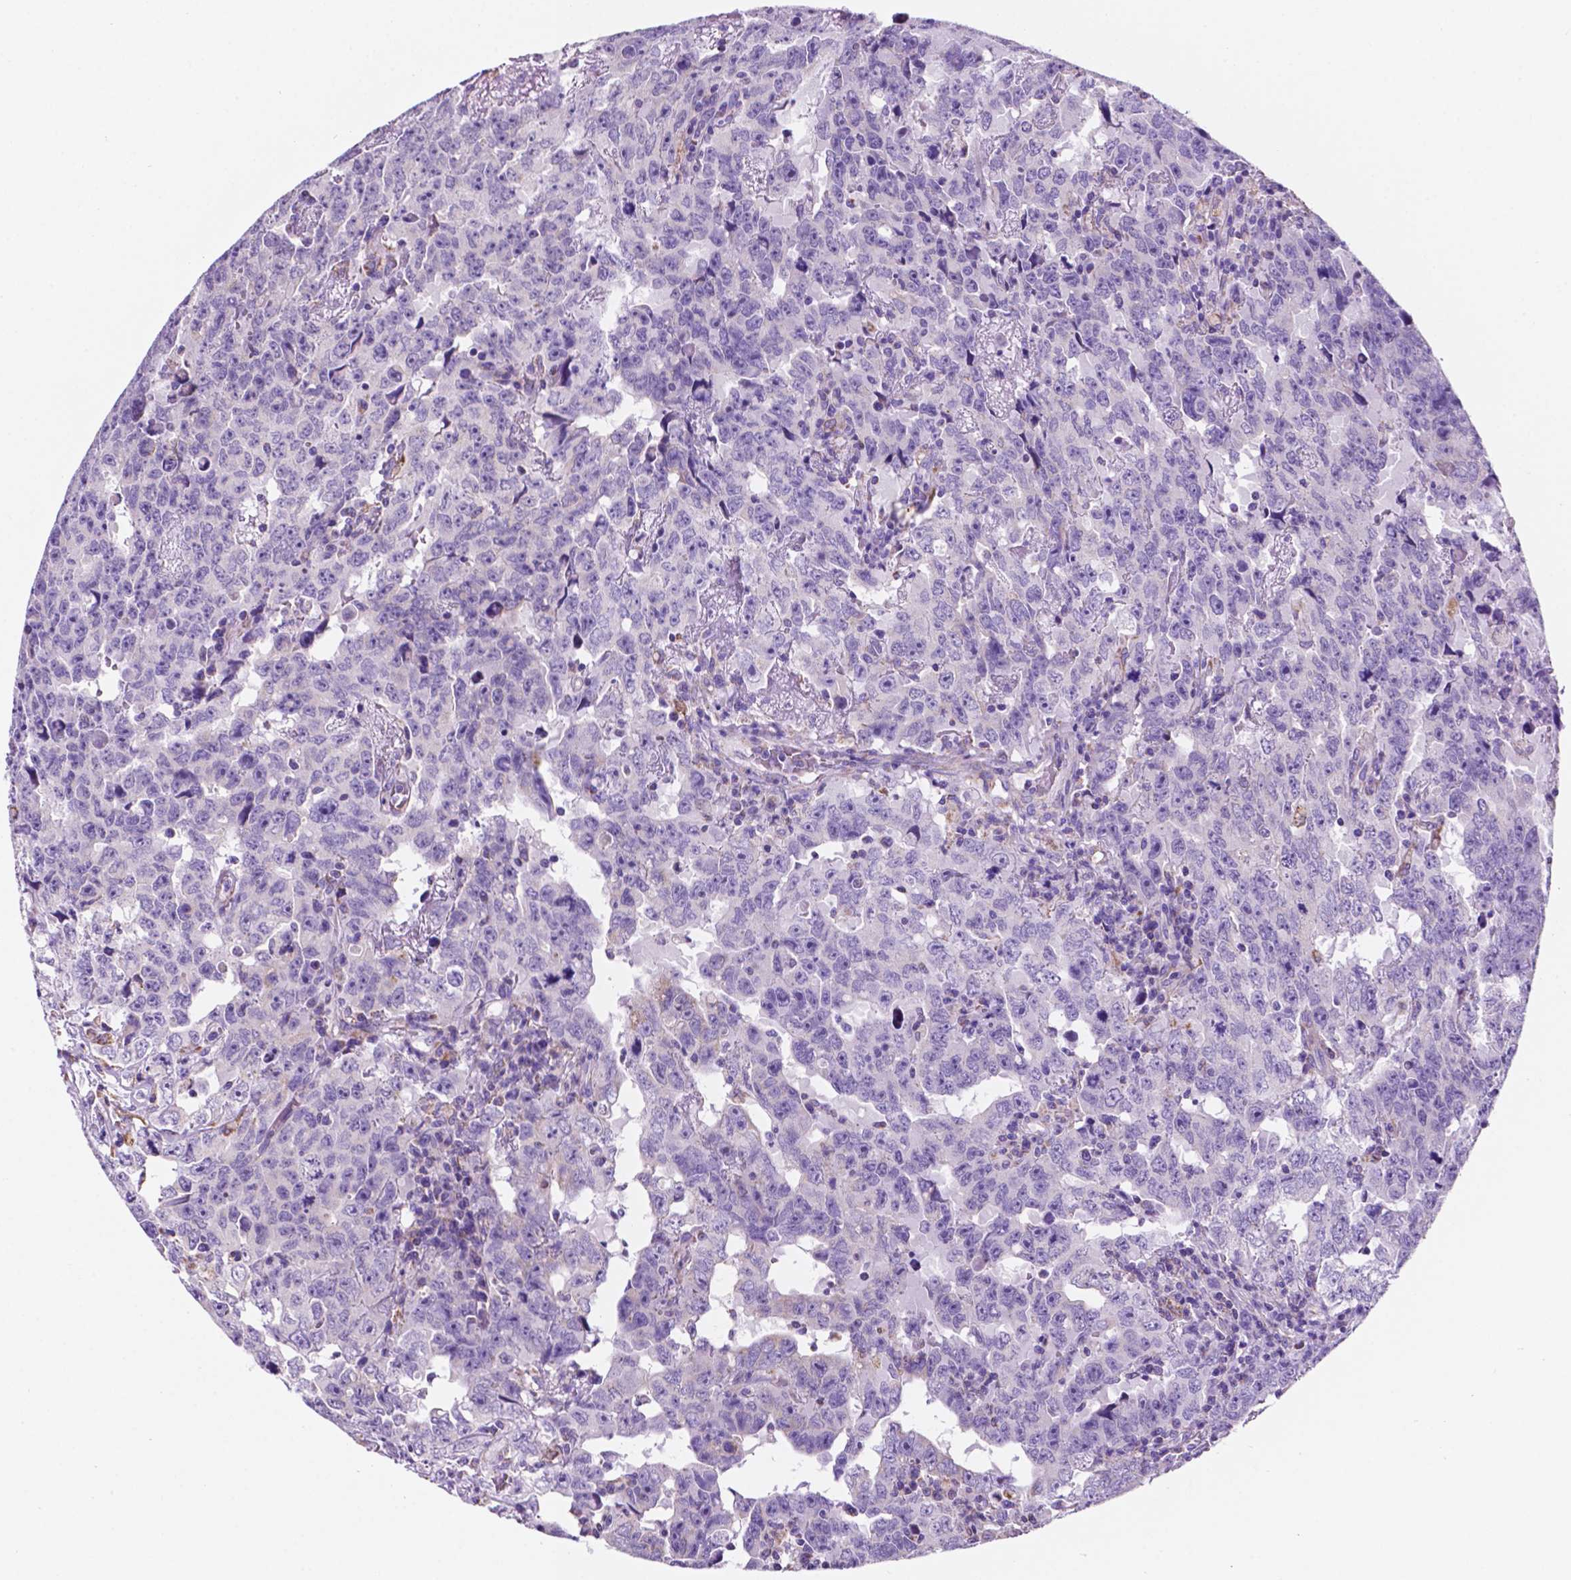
{"staining": {"intensity": "negative", "quantity": "none", "location": "none"}, "tissue": "testis cancer", "cell_type": "Tumor cells", "image_type": "cancer", "snomed": [{"axis": "morphology", "description": "Carcinoma, Embryonal, NOS"}, {"axis": "topography", "description": "Testis"}], "caption": "Tumor cells are negative for protein expression in human embryonal carcinoma (testis).", "gene": "TRPV5", "patient": {"sex": "male", "age": 24}}